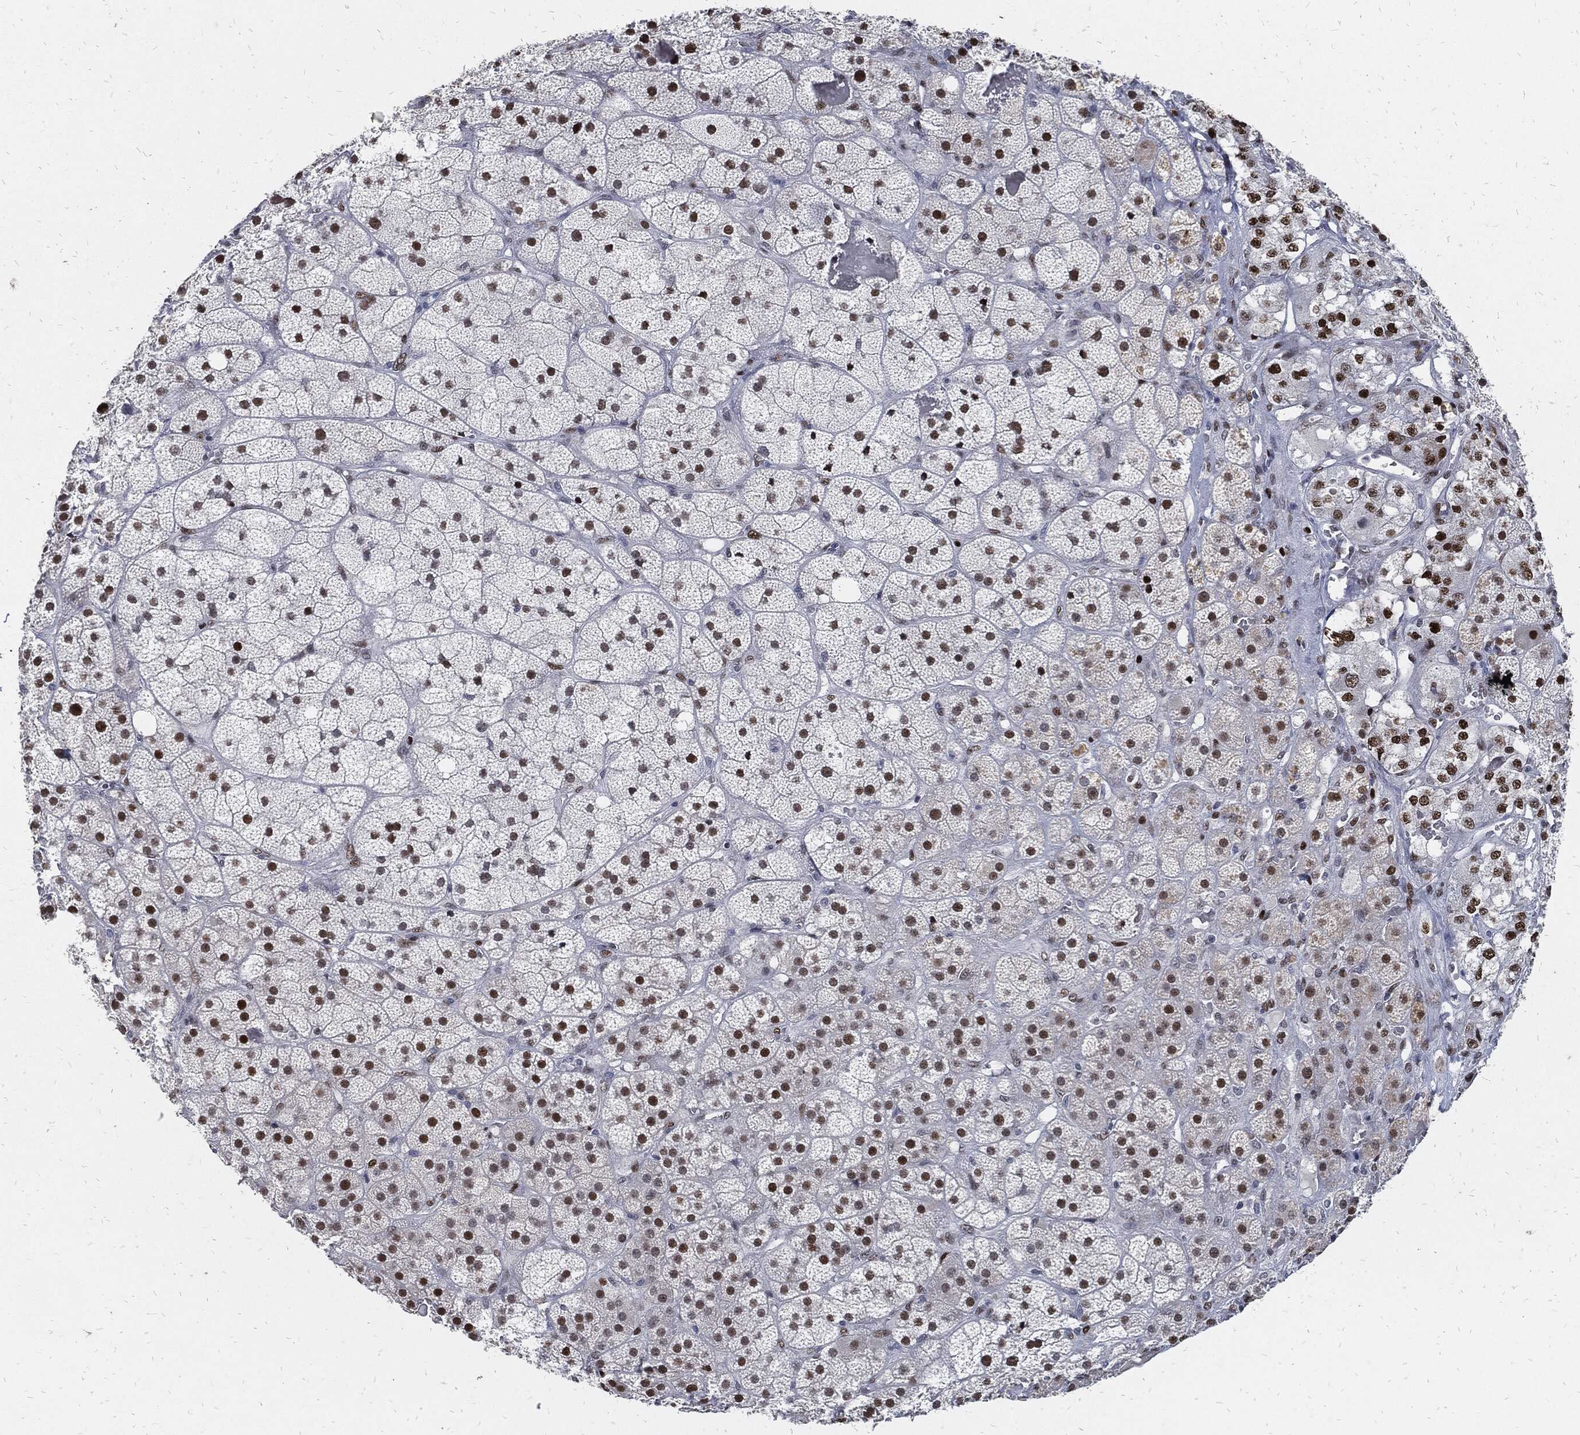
{"staining": {"intensity": "strong", "quantity": "25%-75%", "location": "nuclear"}, "tissue": "adrenal gland", "cell_type": "Glandular cells", "image_type": "normal", "snomed": [{"axis": "morphology", "description": "Normal tissue, NOS"}, {"axis": "topography", "description": "Adrenal gland"}], "caption": "Immunohistochemistry (IHC) (DAB) staining of unremarkable human adrenal gland shows strong nuclear protein positivity in approximately 25%-75% of glandular cells.", "gene": "JUN", "patient": {"sex": "male", "age": 57}}